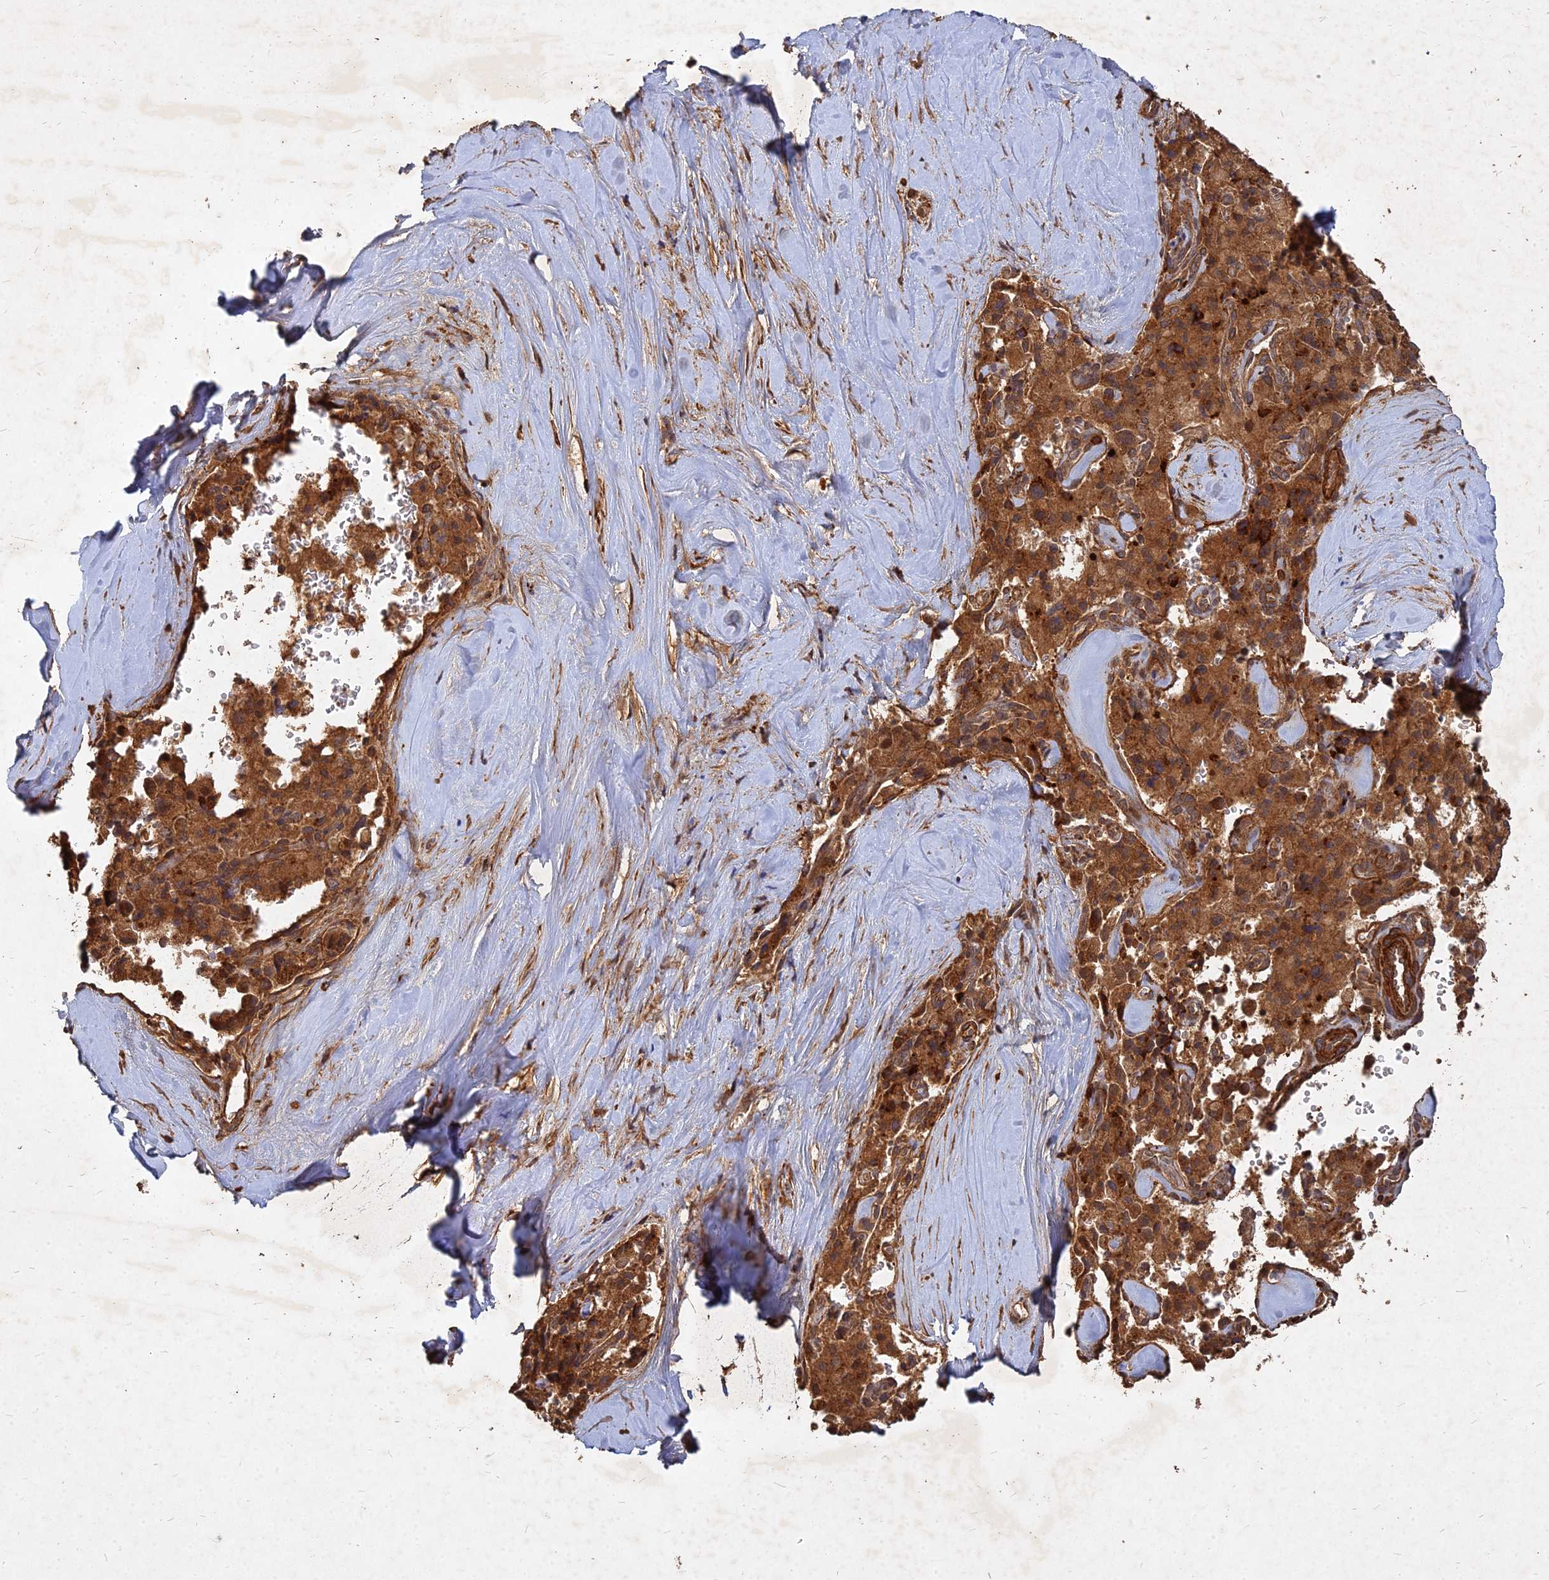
{"staining": {"intensity": "strong", "quantity": ">75%", "location": "cytoplasmic/membranous"}, "tissue": "pancreatic cancer", "cell_type": "Tumor cells", "image_type": "cancer", "snomed": [{"axis": "morphology", "description": "Adenocarcinoma, NOS"}, {"axis": "topography", "description": "Pancreas"}], "caption": "IHC of pancreatic cancer demonstrates high levels of strong cytoplasmic/membranous positivity in about >75% of tumor cells.", "gene": "UBE2W", "patient": {"sex": "male", "age": 65}}